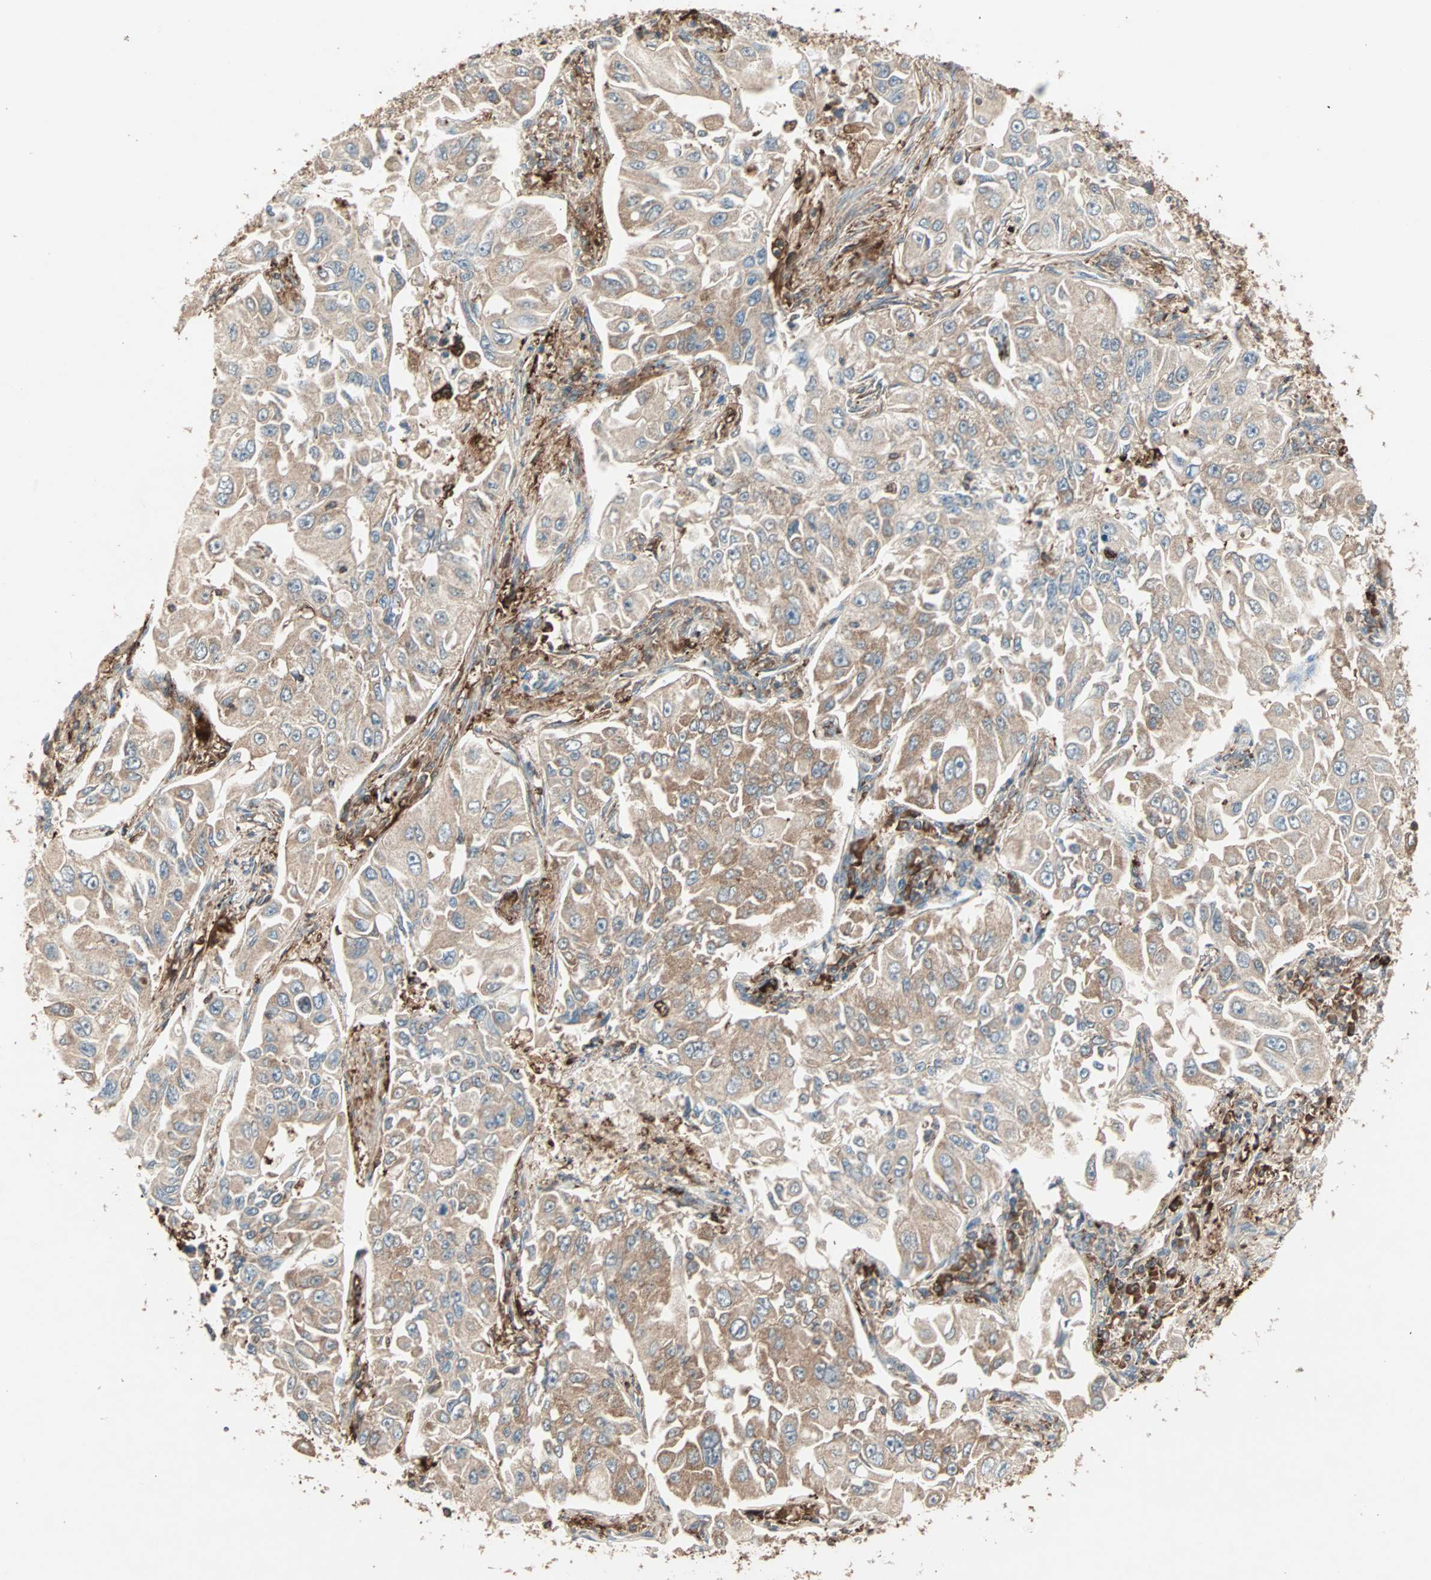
{"staining": {"intensity": "moderate", "quantity": ">75%", "location": "cytoplasmic/membranous"}, "tissue": "lung cancer", "cell_type": "Tumor cells", "image_type": "cancer", "snomed": [{"axis": "morphology", "description": "Adenocarcinoma, NOS"}, {"axis": "topography", "description": "Lung"}], "caption": "Lung adenocarcinoma stained with a protein marker shows moderate staining in tumor cells.", "gene": "MMP3", "patient": {"sex": "male", "age": 84}}